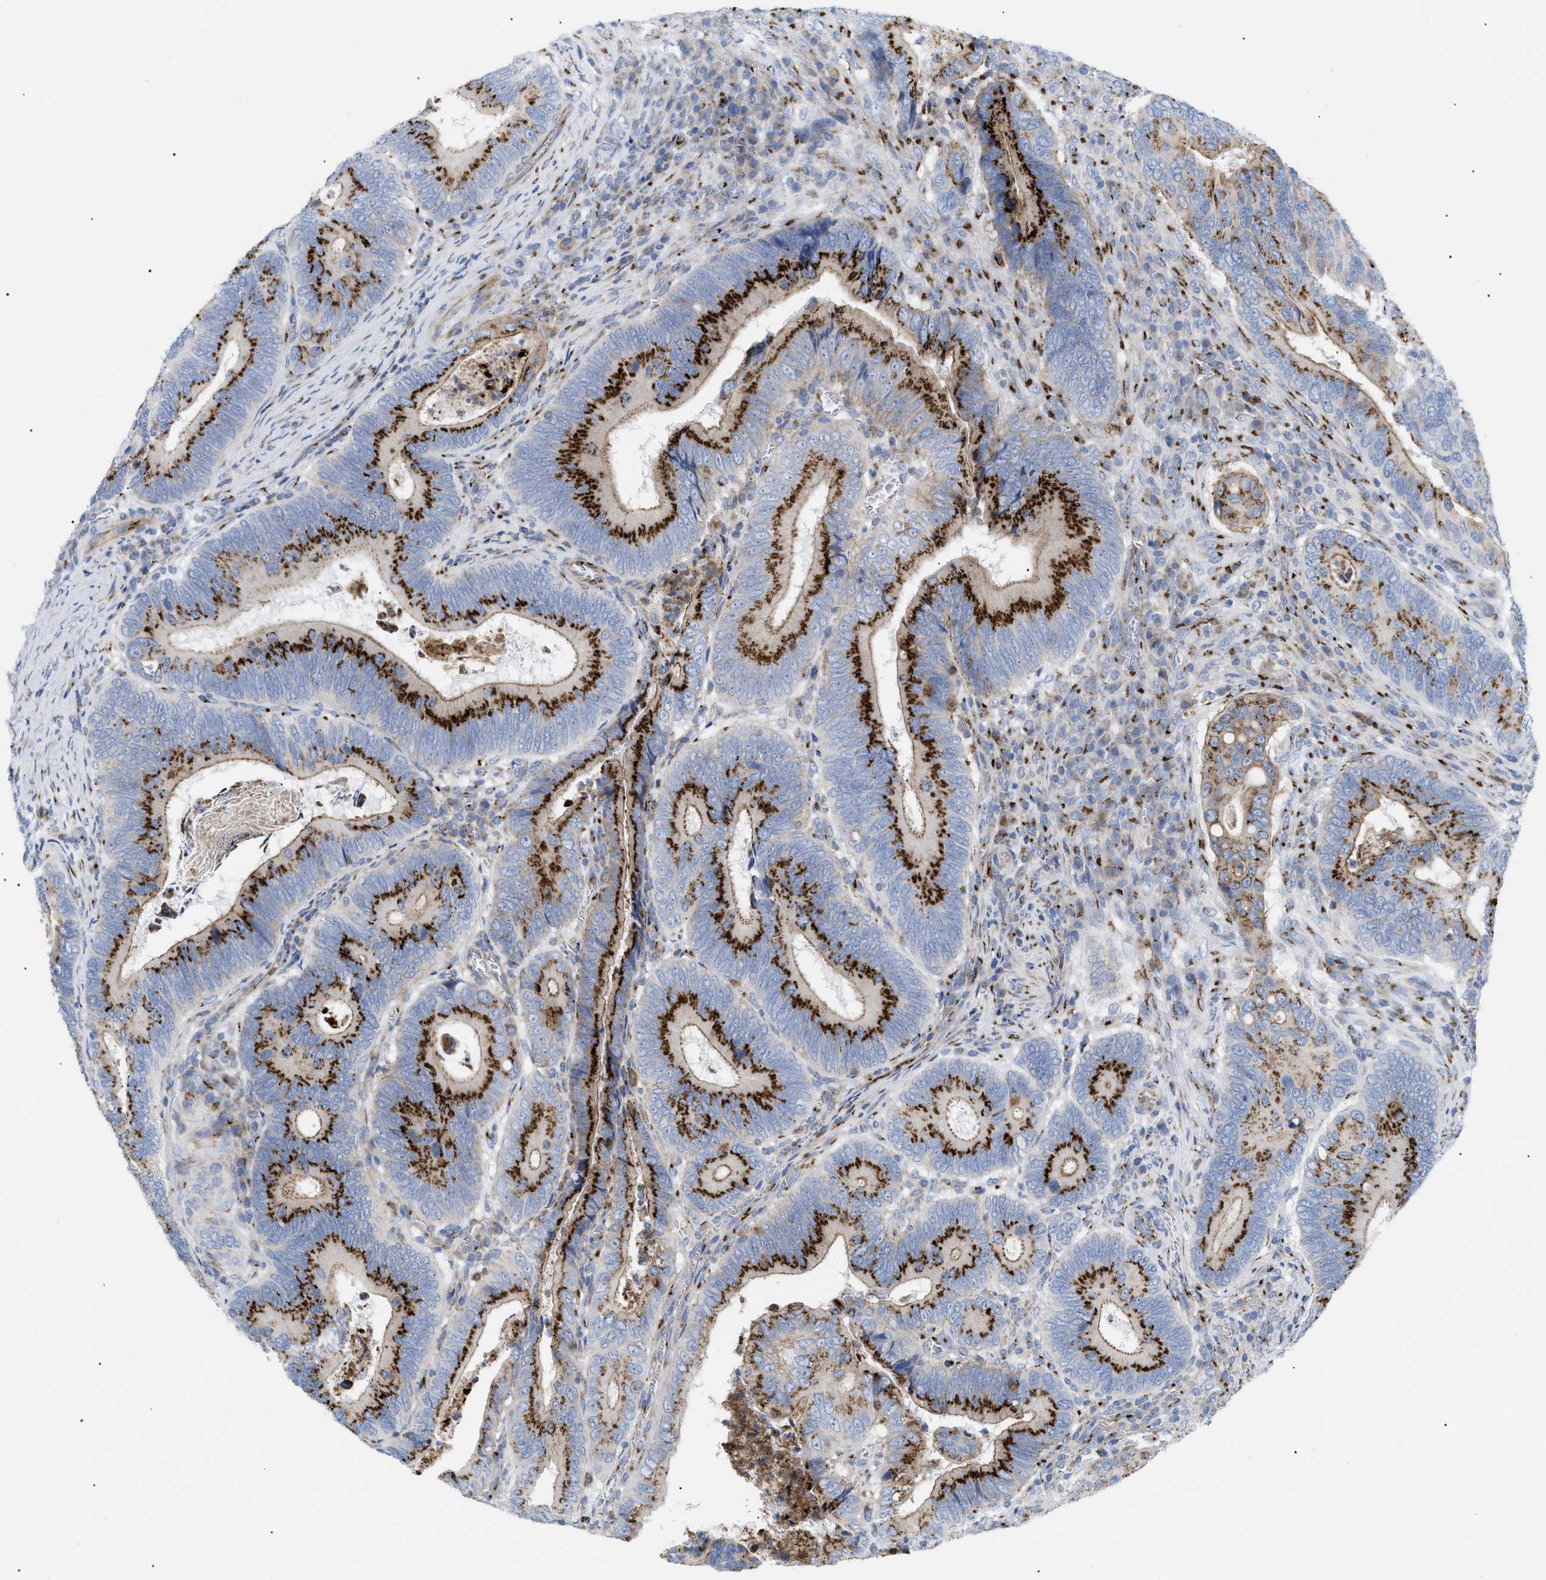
{"staining": {"intensity": "strong", "quantity": ">75%", "location": "cytoplasmic/membranous"}, "tissue": "colorectal cancer", "cell_type": "Tumor cells", "image_type": "cancer", "snomed": [{"axis": "morphology", "description": "Inflammation, NOS"}, {"axis": "morphology", "description": "Adenocarcinoma, NOS"}, {"axis": "topography", "description": "Colon"}], "caption": "High-magnification brightfield microscopy of adenocarcinoma (colorectal) stained with DAB (3,3'-diaminobenzidine) (brown) and counterstained with hematoxylin (blue). tumor cells exhibit strong cytoplasmic/membranous expression is appreciated in about>75% of cells. The protein of interest is shown in brown color, while the nuclei are stained blue.", "gene": "TMEM17", "patient": {"sex": "male", "age": 72}}